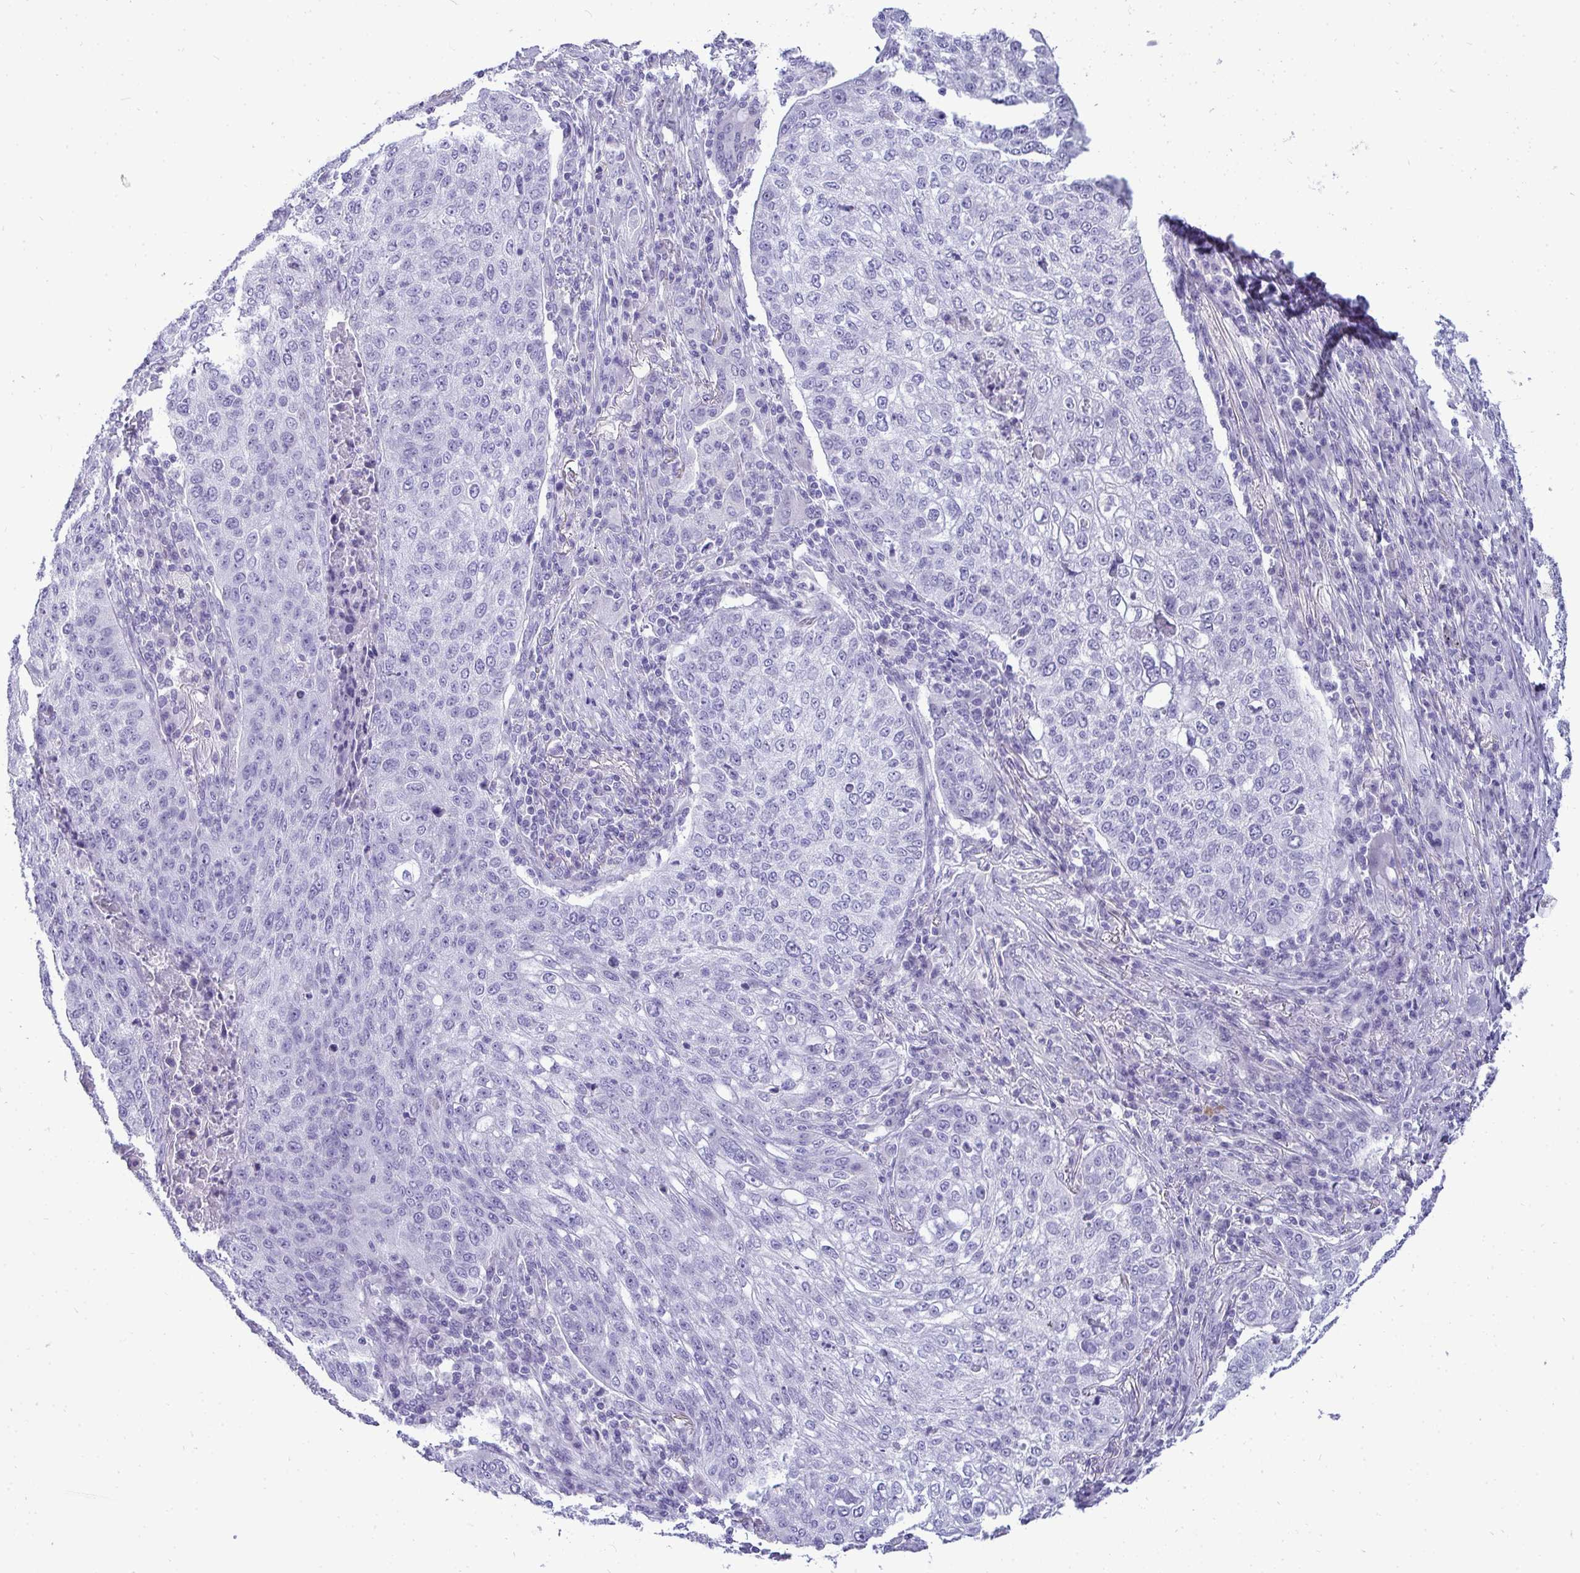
{"staining": {"intensity": "negative", "quantity": "none", "location": "none"}, "tissue": "lung cancer", "cell_type": "Tumor cells", "image_type": "cancer", "snomed": [{"axis": "morphology", "description": "Squamous cell carcinoma, NOS"}, {"axis": "topography", "description": "Lung"}], "caption": "DAB immunohistochemical staining of human lung cancer exhibits no significant staining in tumor cells.", "gene": "HSPB6", "patient": {"sex": "male", "age": 63}}